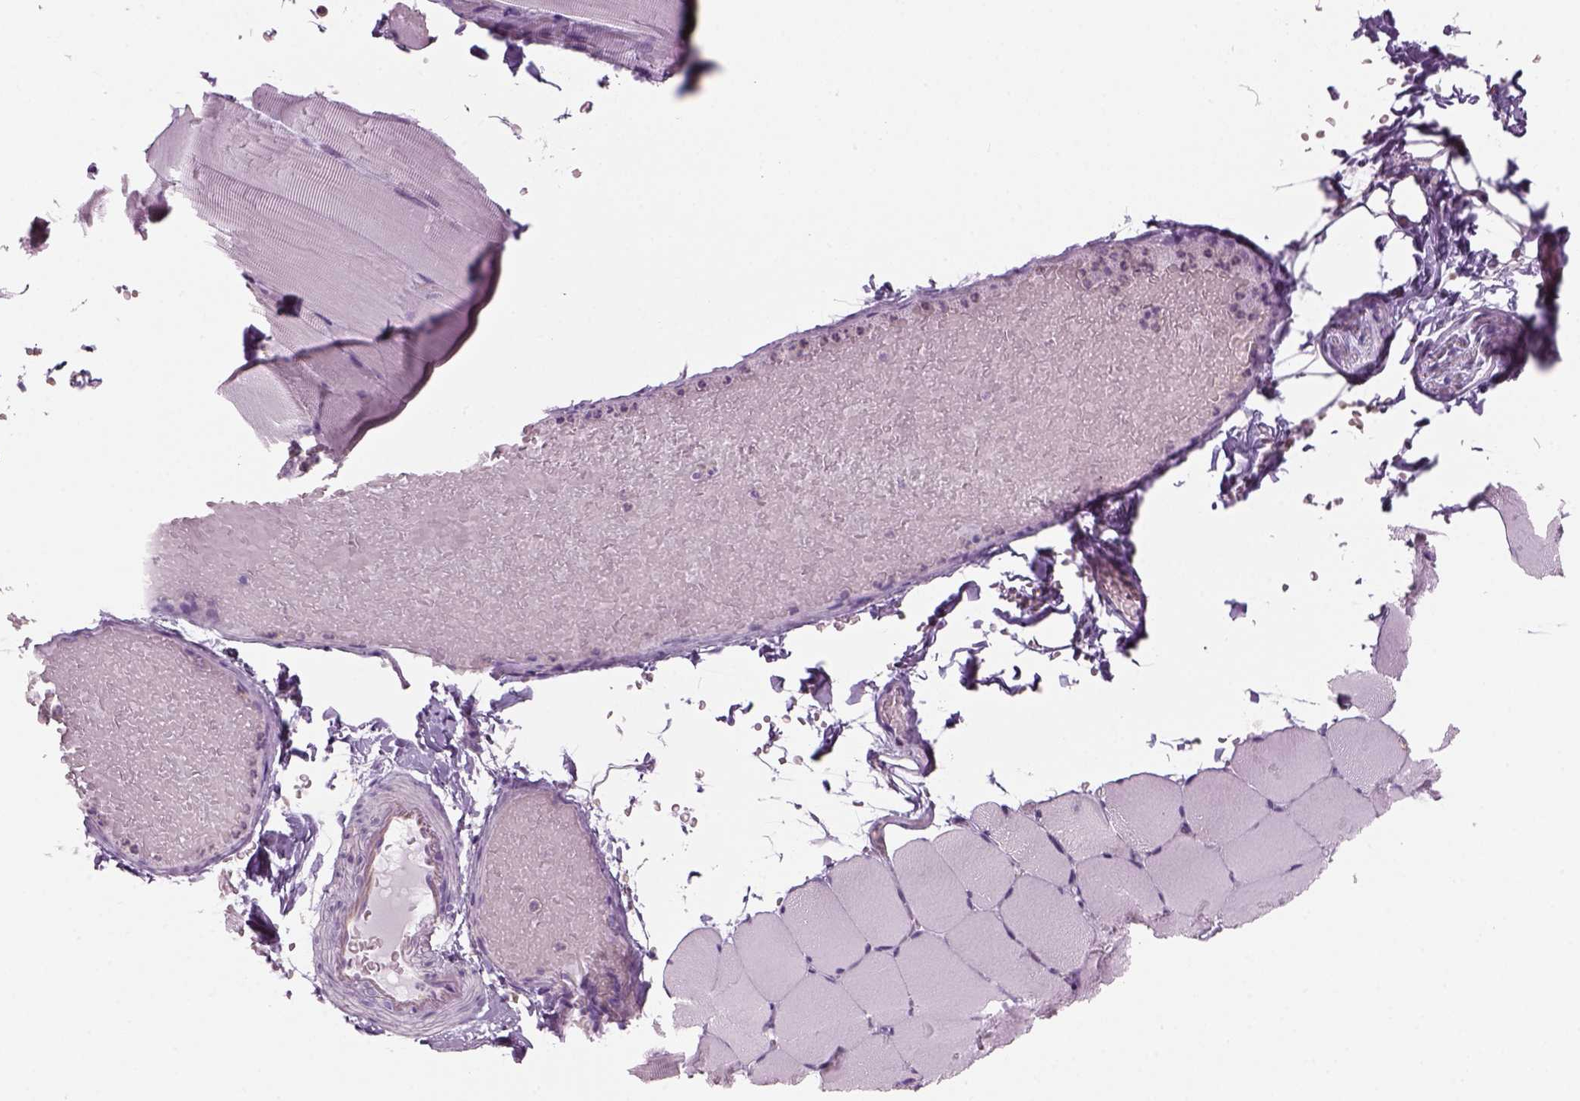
{"staining": {"intensity": "negative", "quantity": "none", "location": "none"}, "tissue": "skeletal muscle", "cell_type": "Myocytes", "image_type": "normal", "snomed": [{"axis": "morphology", "description": "Normal tissue, NOS"}, {"axis": "topography", "description": "Skeletal muscle"}], "caption": "The histopathology image exhibits no staining of myocytes in unremarkable skeletal muscle. (Stains: DAB (3,3'-diaminobenzidine) IHC with hematoxylin counter stain, Microscopy: brightfield microscopy at high magnification).", "gene": "SLC1A7", "patient": {"sex": "female", "age": 37}}